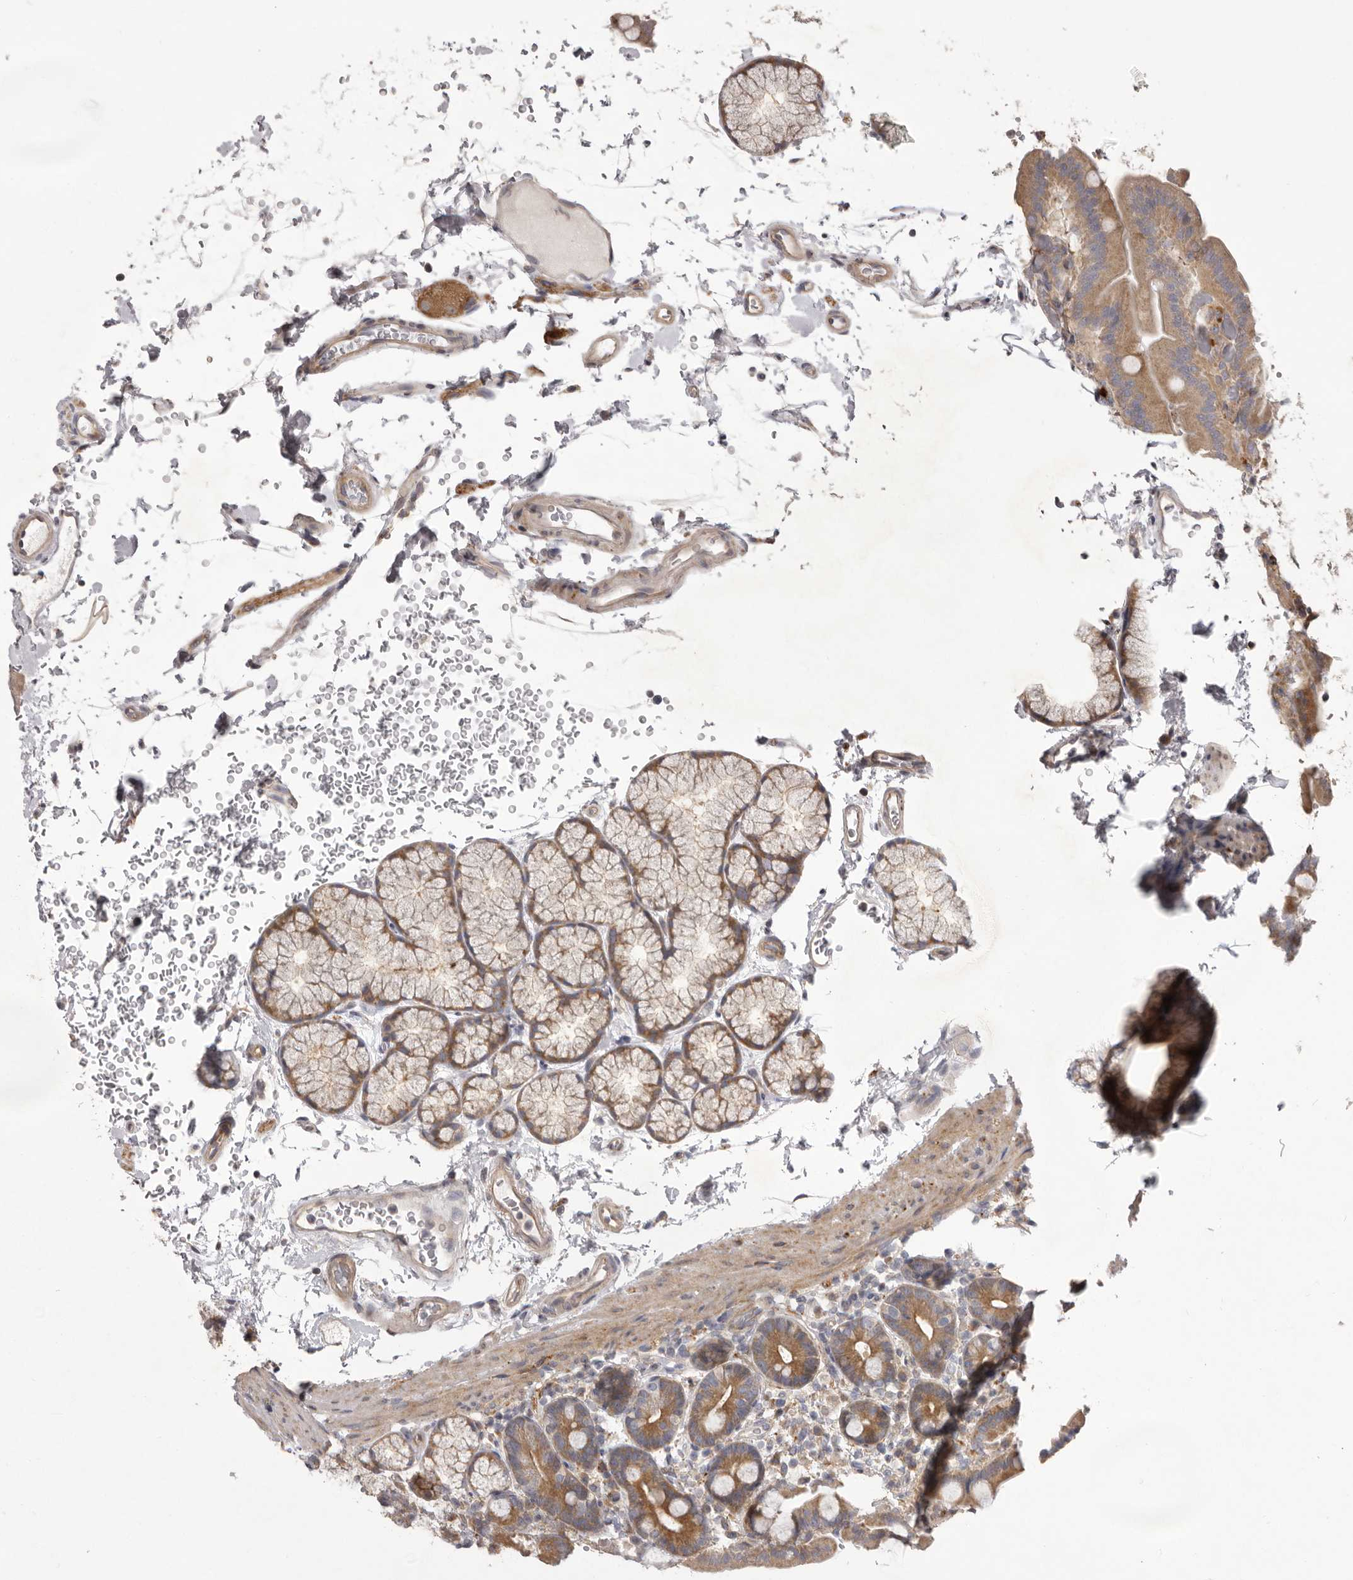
{"staining": {"intensity": "moderate", "quantity": "<25%", "location": "cytoplasmic/membranous"}, "tissue": "duodenum", "cell_type": "Glandular cells", "image_type": "normal", "snomed": [{"axis": "morphology", "description": "Normal tissue, NOS"}, {"axis": "topography", "description": "Duodenum"}], "caption": "Duodenum stained with DAB IHC demonstrates low levels of moderate cytoplasmic/membranous positivity in about <25% of glandular cells. The staining was performed using DAB, with brown indicating positive protein expression. Nuclei are stained blue with hematoxylin.", "gene": "WDR47", "patient": {"sex": "male", "age": 54}}